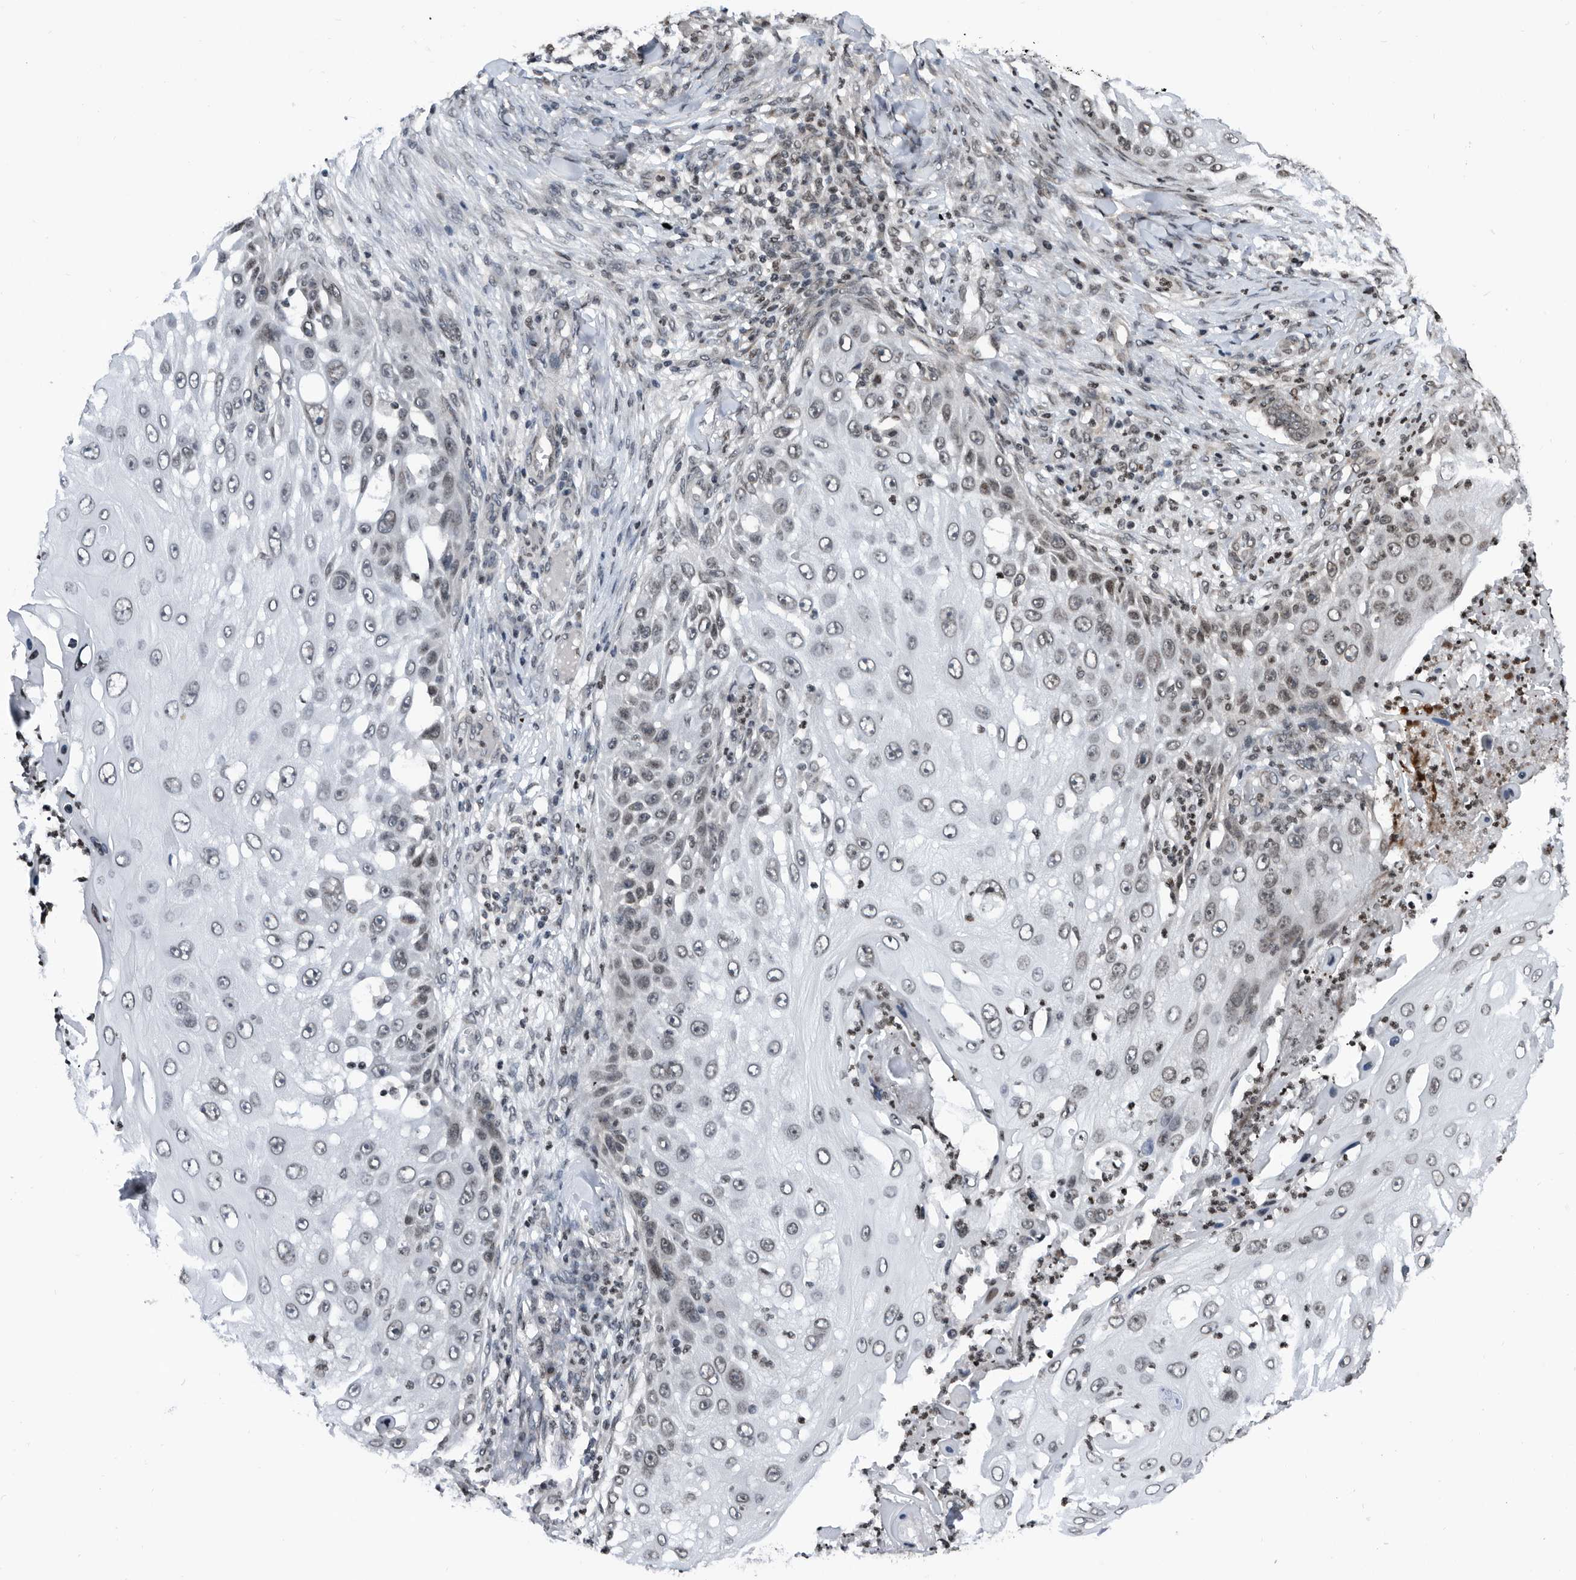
{"staining": {"intensity": "weak", "quantity": "<25%", "location": "nuclear"}, "tissue": "skin cancer", "cell_type": "Tumor cells", "image_type": "cancer", "snomed": [{"axis": "morphology", "description": "Squamous cell carcinoma, NOS"}, {"axis": "topography", "description": "Skin"}], "caption": "A high-resolution histopathology image shows IHC staining of skin cancer (squamous cell carcinoma), which exhibits no significant staining in tumor cells.", "gene": "SNRNP48", "patient": {"sex": "female", "age": 44}}